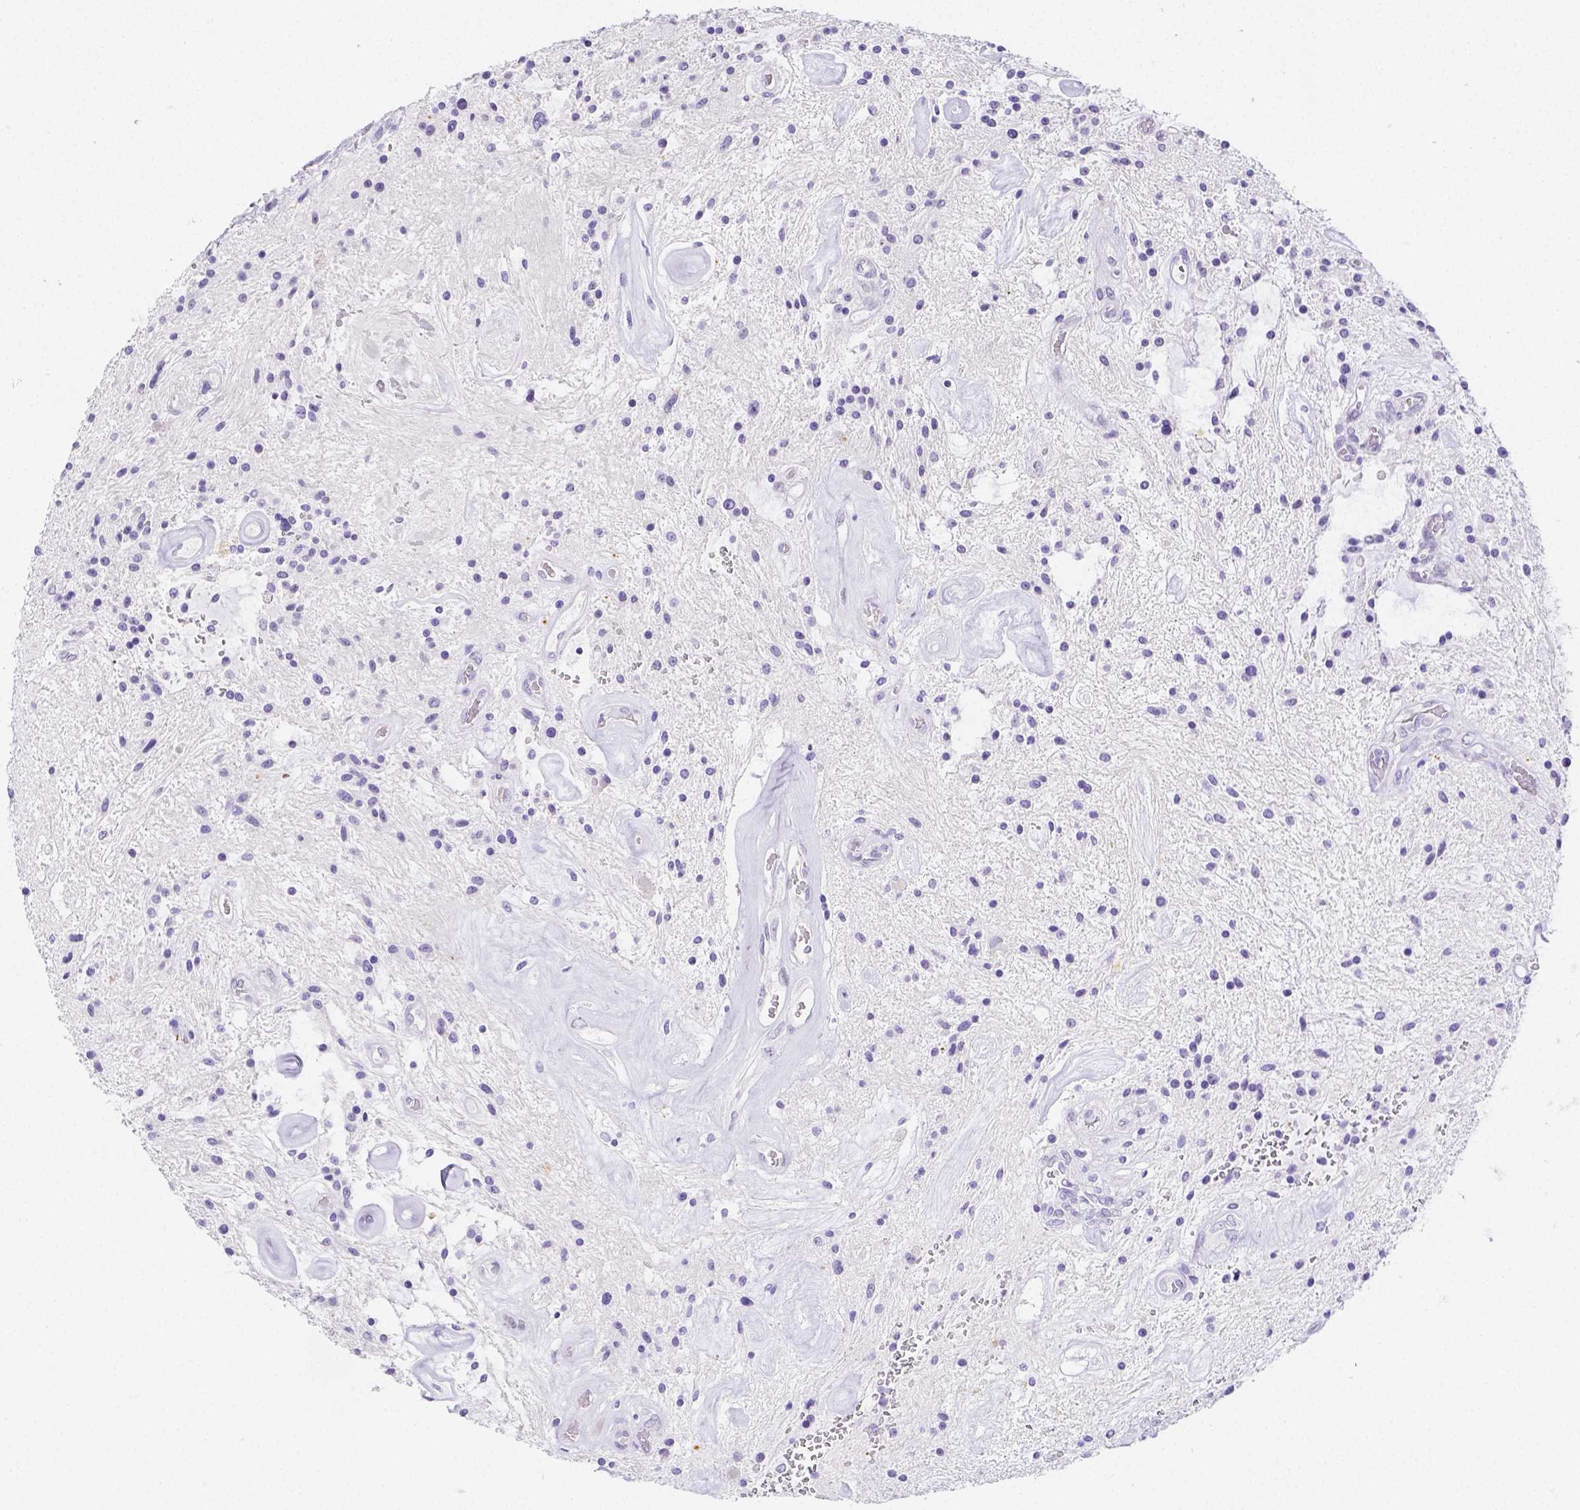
{"staining": {"intensity": "negative", "quantity": "none", "location": "none"}, "tissue": "glioma", "cell_type": "Tumor cells", "image_type": "cancer", "snomed": [{"axis": "morphology", "description": "Glioma, malignant, Low grade"}, {"axis": "topography", "description": "Cerebellum"}], "caption": "A high-resolution histopathology image shows IHC staining of glioma, which reveals no significant expression in tumor cells. (Stains: DAB (3,3'-diaminobenzidine) immunohistochemistry (IHC) with hematoxylin counter stain, Microscopy: brightfield microscopy at high magnification).", "gene": "ARHGAP36", "patient": {"sex": "female", "age": 14}}